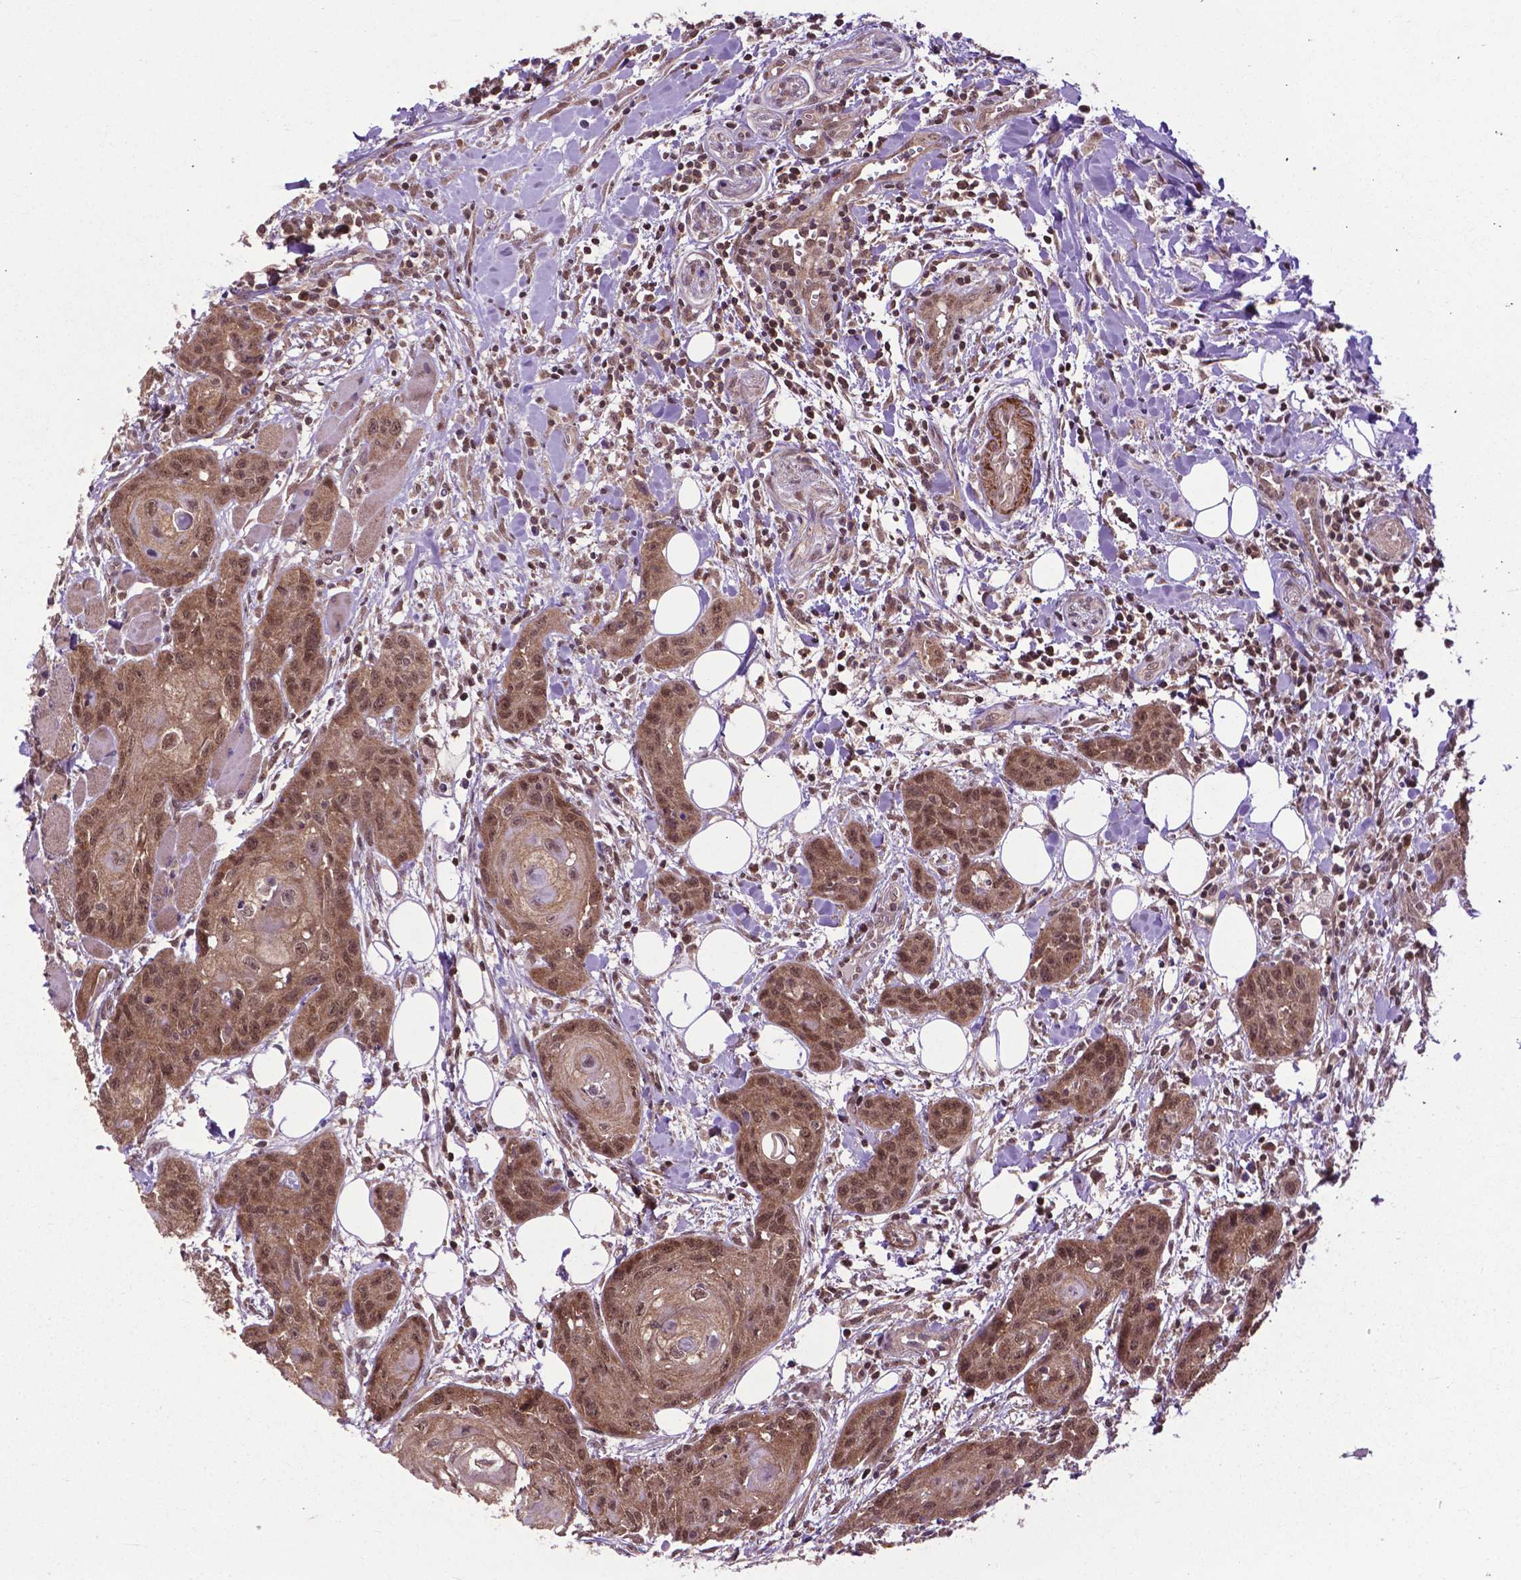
{"staining": {"intensity": "moderate", "quantity": ">75%", "location": "cytoplasmic/membranous,nuclear"}, "tissue": "head and neck cancer", "cell_type": "Tumor cells", "image_type": "cancer", "snomed": [{"axis": "morphology", "description": "Squamous cell carcinoma, NOS"}, {"axis": "topography", "description": "Oral tissue"}, {"axis": "topography", "description": "Head-Neck"}], "caption": "Tumor cells reveal moderate cytoplasmic/membranous and nuclear staining in approximately >75% of cells in head and neck squamous cell carcinoma.", "gene": "OTUB1", "patient": {"sex": "male", "age": 58}}